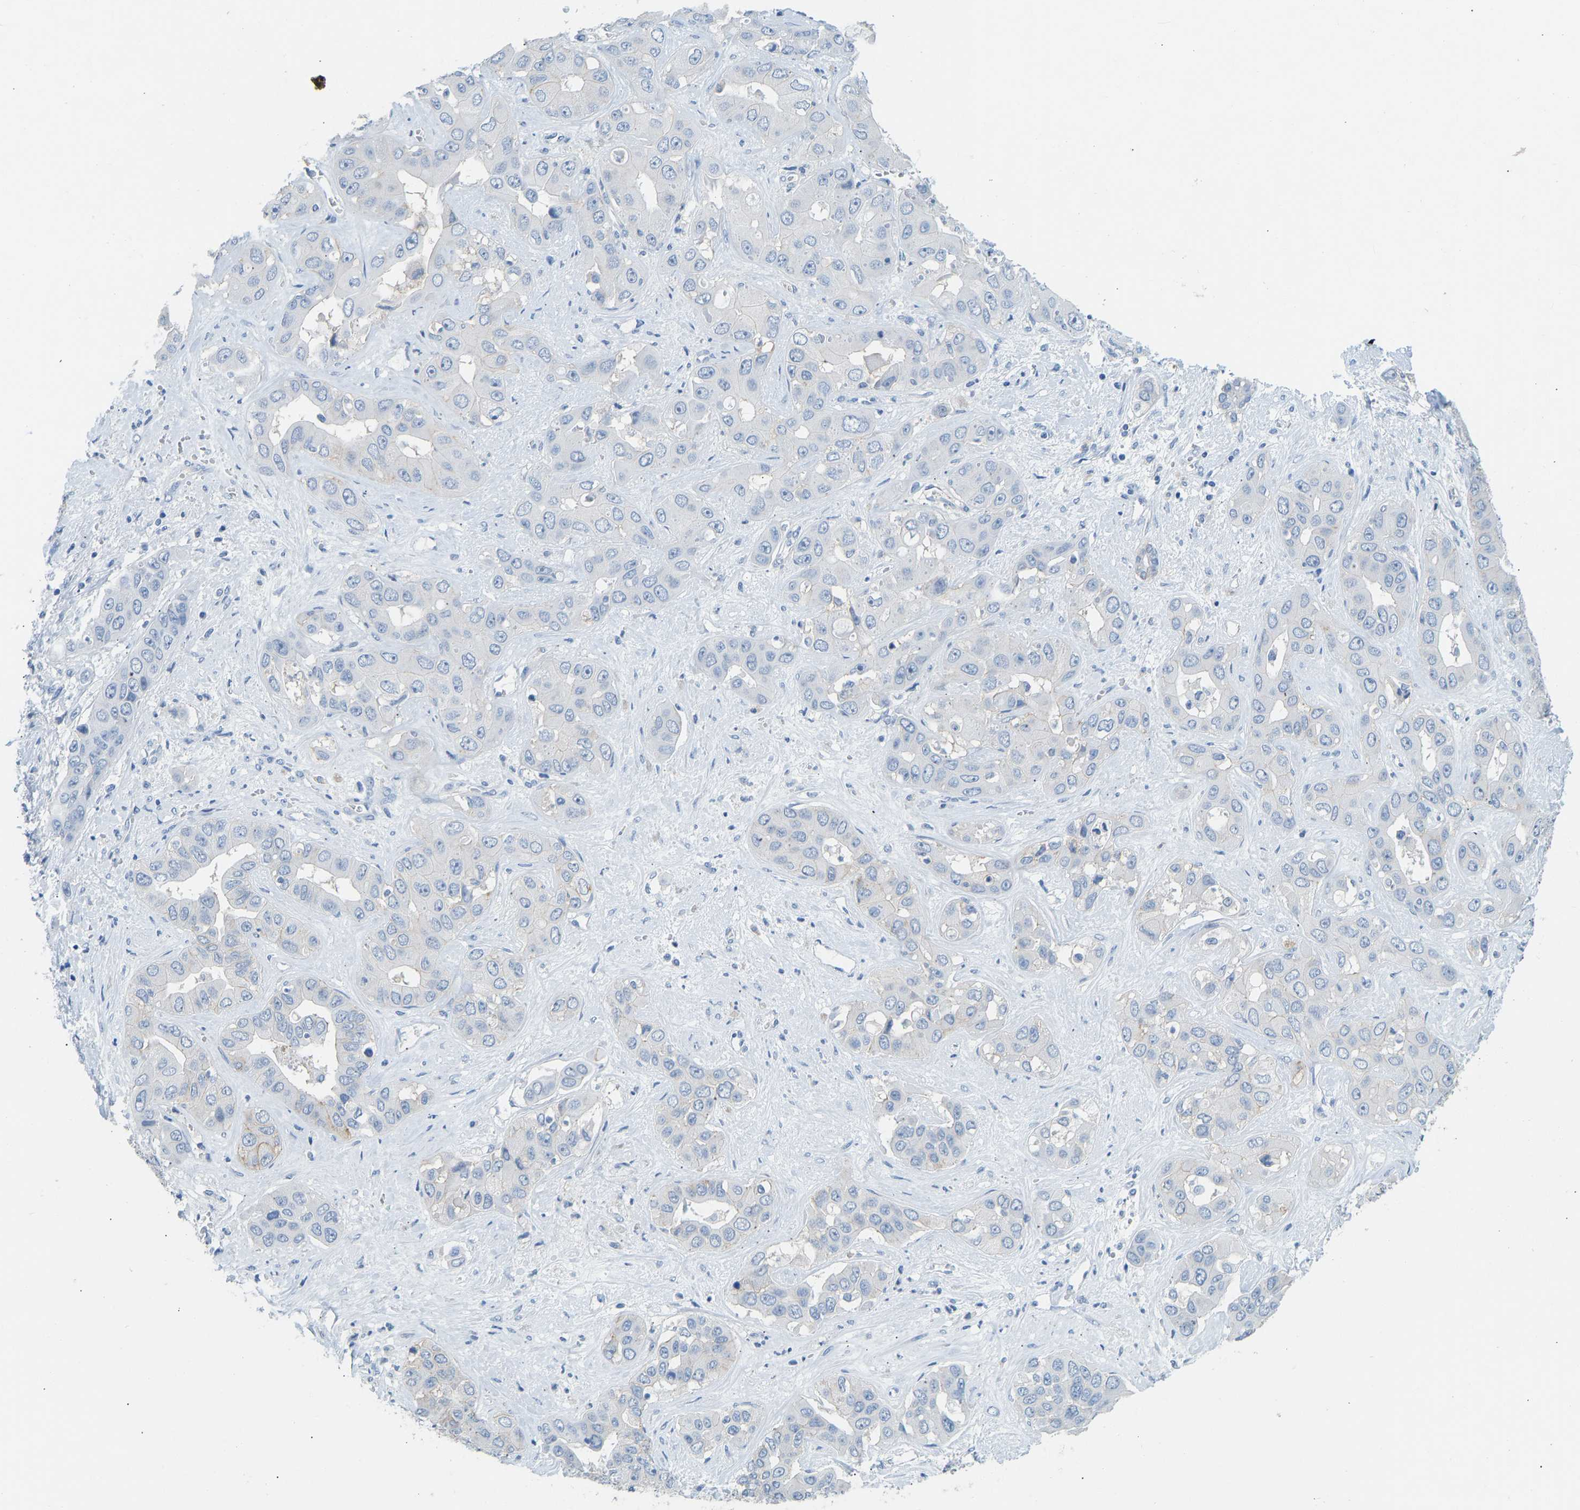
{"staining": {"intensity": "negative", "quantity": "none", "location": "none"}, "tissue": "liver cancer", "cell_type": "Tumor cells", "image_type": "cancer", "snomed": [{"axis": "morphology", "description": "Cholangiocarcinoma"}, {"axis": "topography", "description": "Liver"}], "caption": "DAB immunohistochemical staining of human cholangiocarcinoma (liver) reveals no significant expression in tumor cells.", "gene": "ATP1A1", "patient": {"sex": "female", "age": 52}}